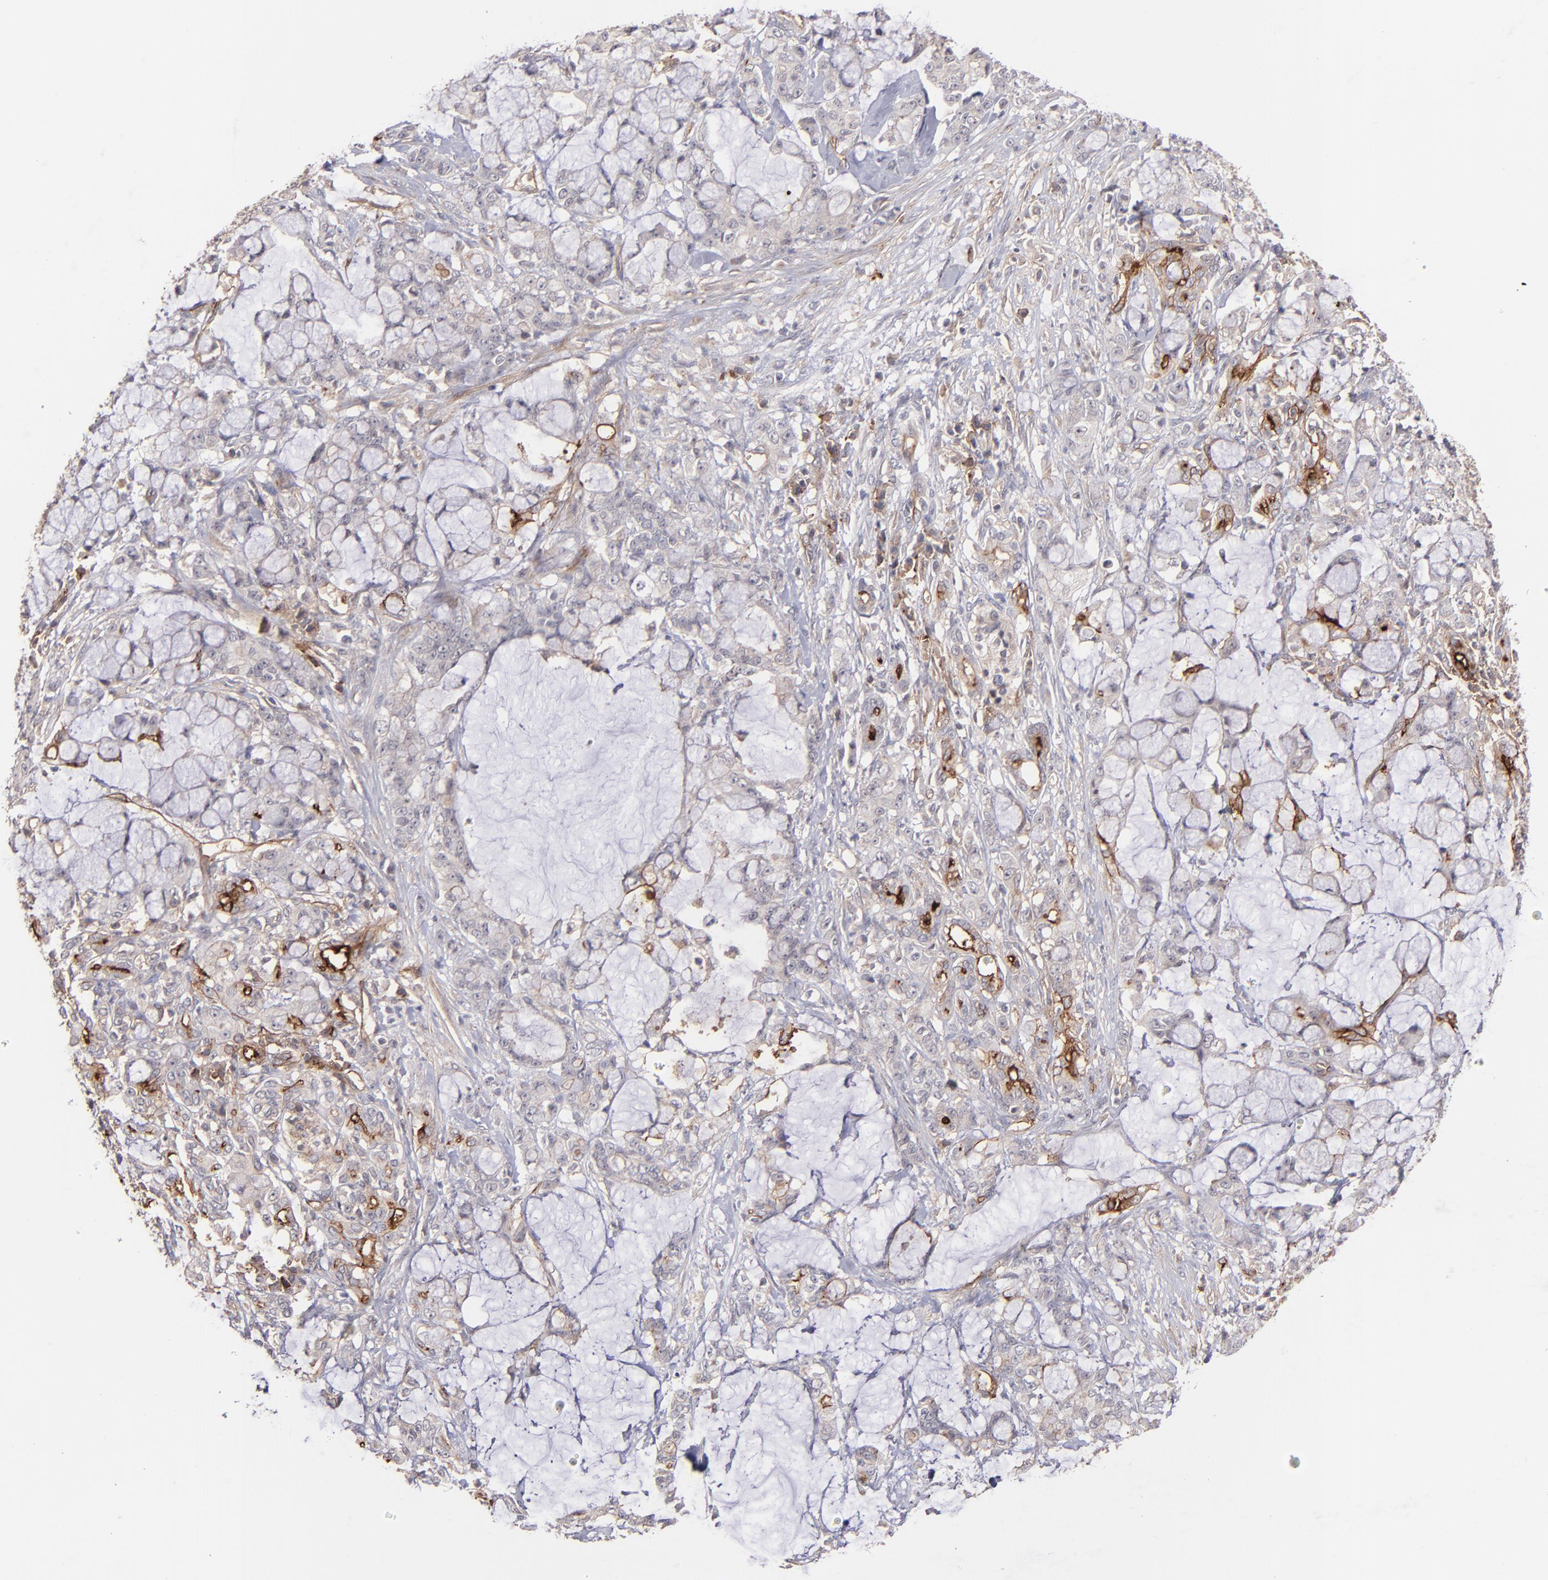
{"staining": {"intensity": "weak", "quantity": "<25%", "location": "cytoplasmic/membranous"}, "tissue": "pancreatic cancer", "cell_type": "Tumor cells", "image_type": "cancer", "snomed": [{"axis": "morphology", "description": "Adenocarcinoma, NOS"}, {"axis": "topography", "description": "Pancreas"}], "caption": "Tumor cells show no significant protein staining in adenocarcinoma (pancreatic).", "gene": "ICAM1", "patient": {"sex": "female", "age": 73}}